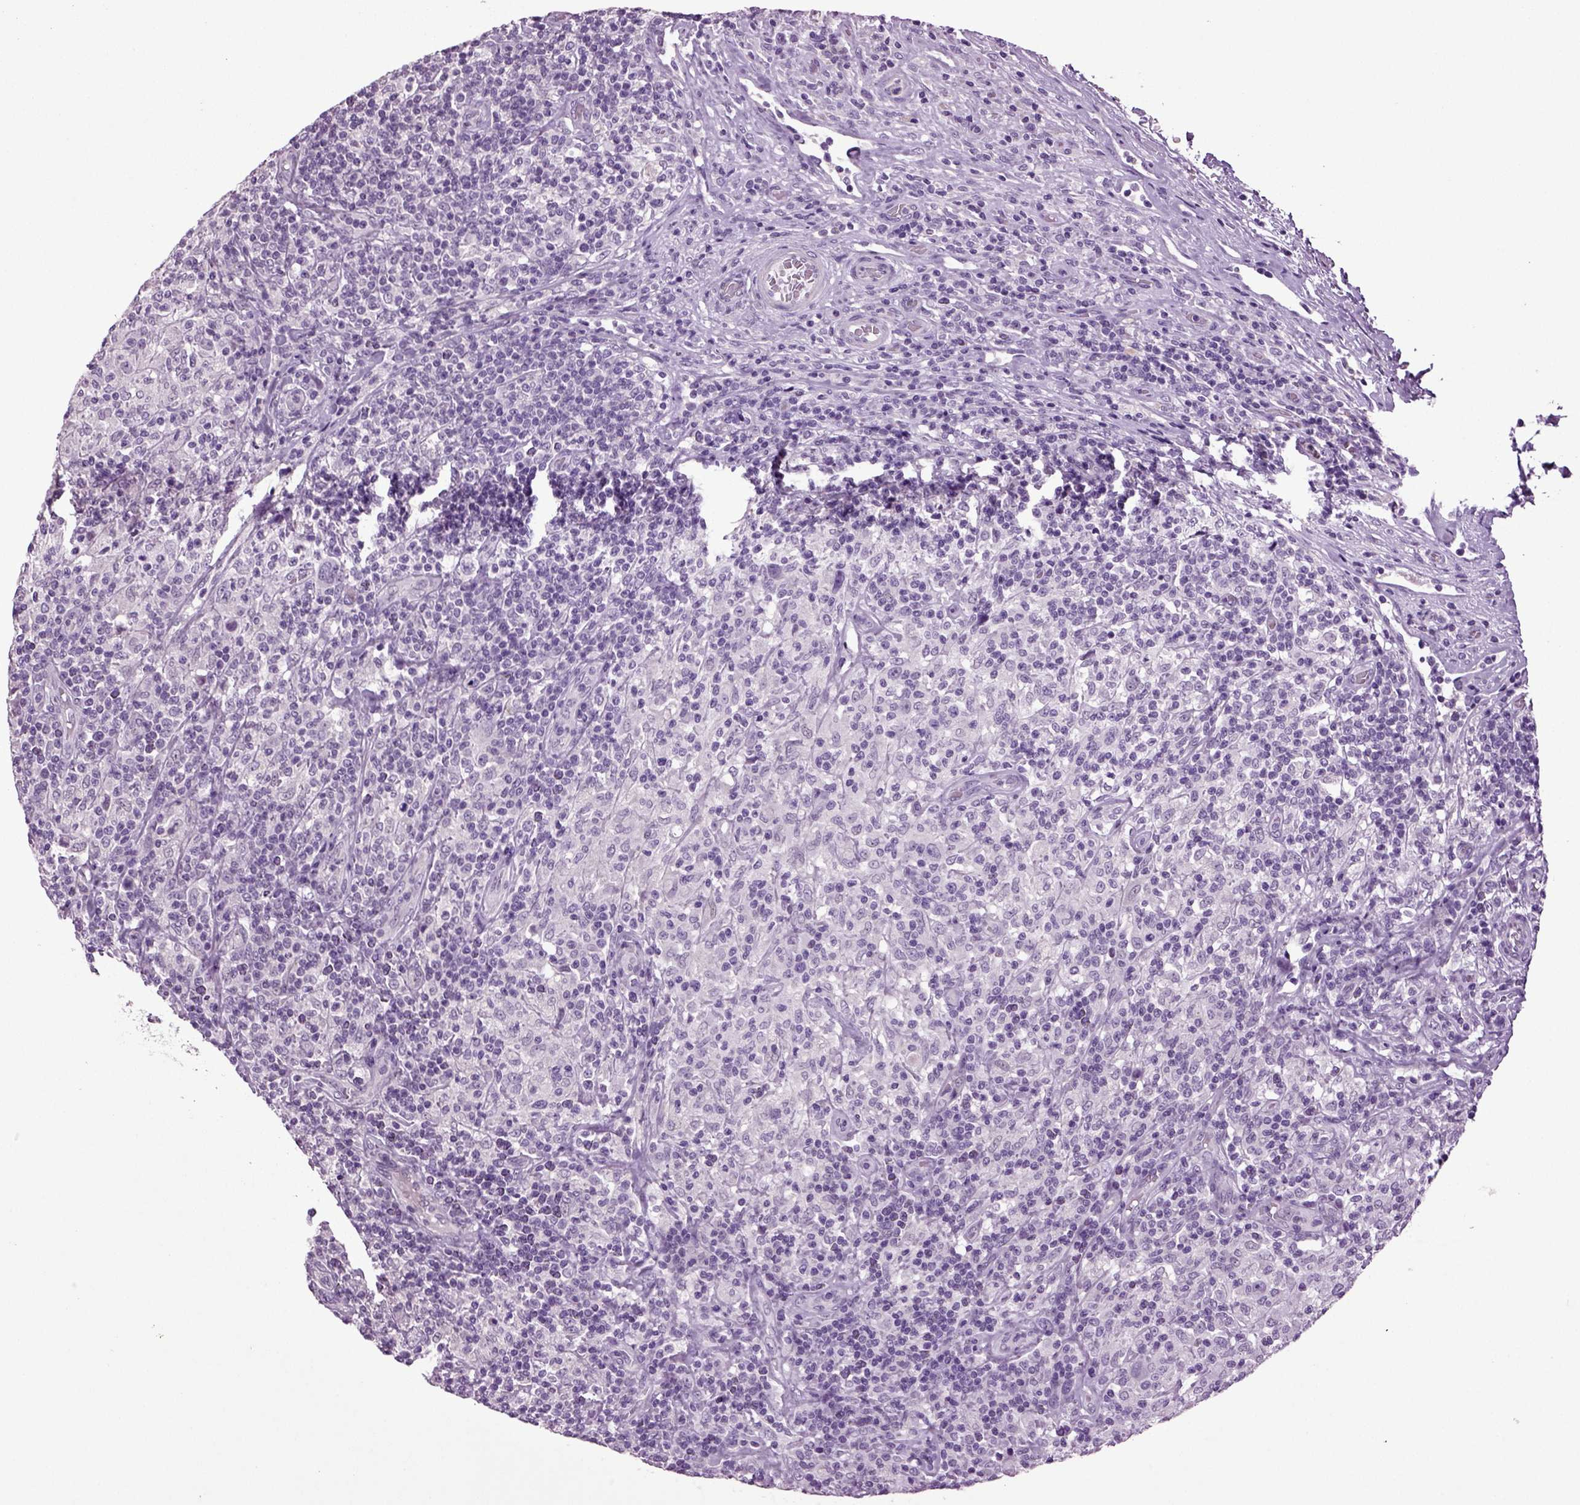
{"staining": {"intensity": "negative", "quantity": "none", "location": "none"}, "tissue": "lymphoma", "cell_type": "Tumor cells", "image_type": "cancer", "snomed": [{"axis": "morphology", "description": "Hodgkin's disease, NOS"}, {"axis": "topography", "description": "Lymph node"}], "caption": "An immunohistochemistry (IHC) photomicrograph of lymphoma is shown. There is no staining in tumor cells of lymphoma.", "gene": "SLC17A6", "patient": {"sex": "male", "age": 70}}